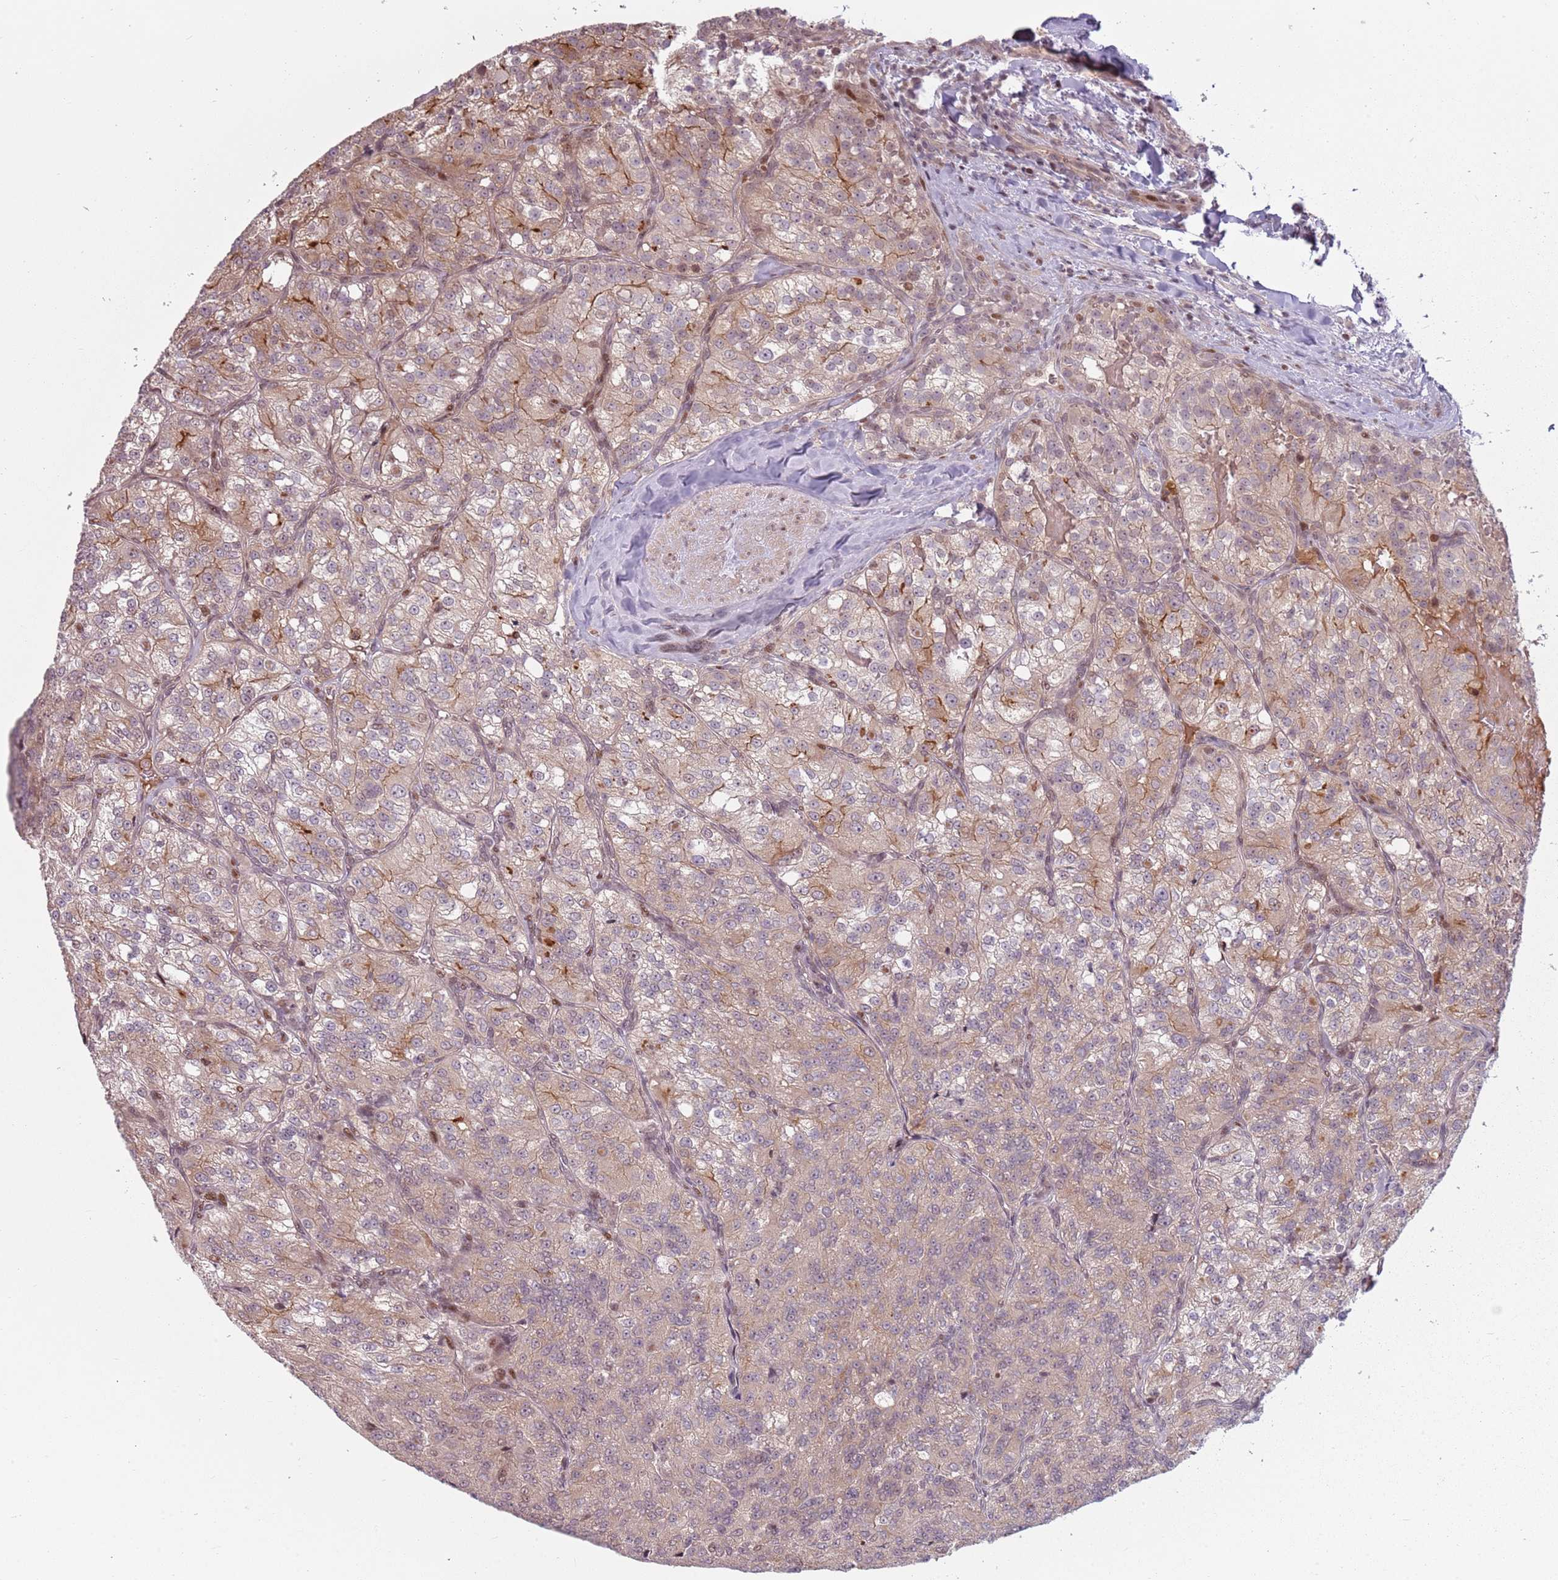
{"staining": {"intensity": "weak", "quantity": "25%-75%", "location": "cytoplasmic/membranous"}, "tissue": "renal cancer", "cell_type": "Tumor cells", "image_type": "cancer", "snomed": [{"axis": "morphology", "description": "Adenocarcinoma, NOS"}, {"axis": "topography", "description": "Kidney"}], "caption": "Renal adenocarcinoma was stained to show a protein in brown. There is low levels of weak cytoplasmic/membranous expression in approximately 25%-75% of tumor cells. (DAB (3,3'-diaminobenzidine) = brown stain, brightfield microscopy at high magnification).", "gene": "ADGRG1", "patient": {"sex": "female", "age": 63}}